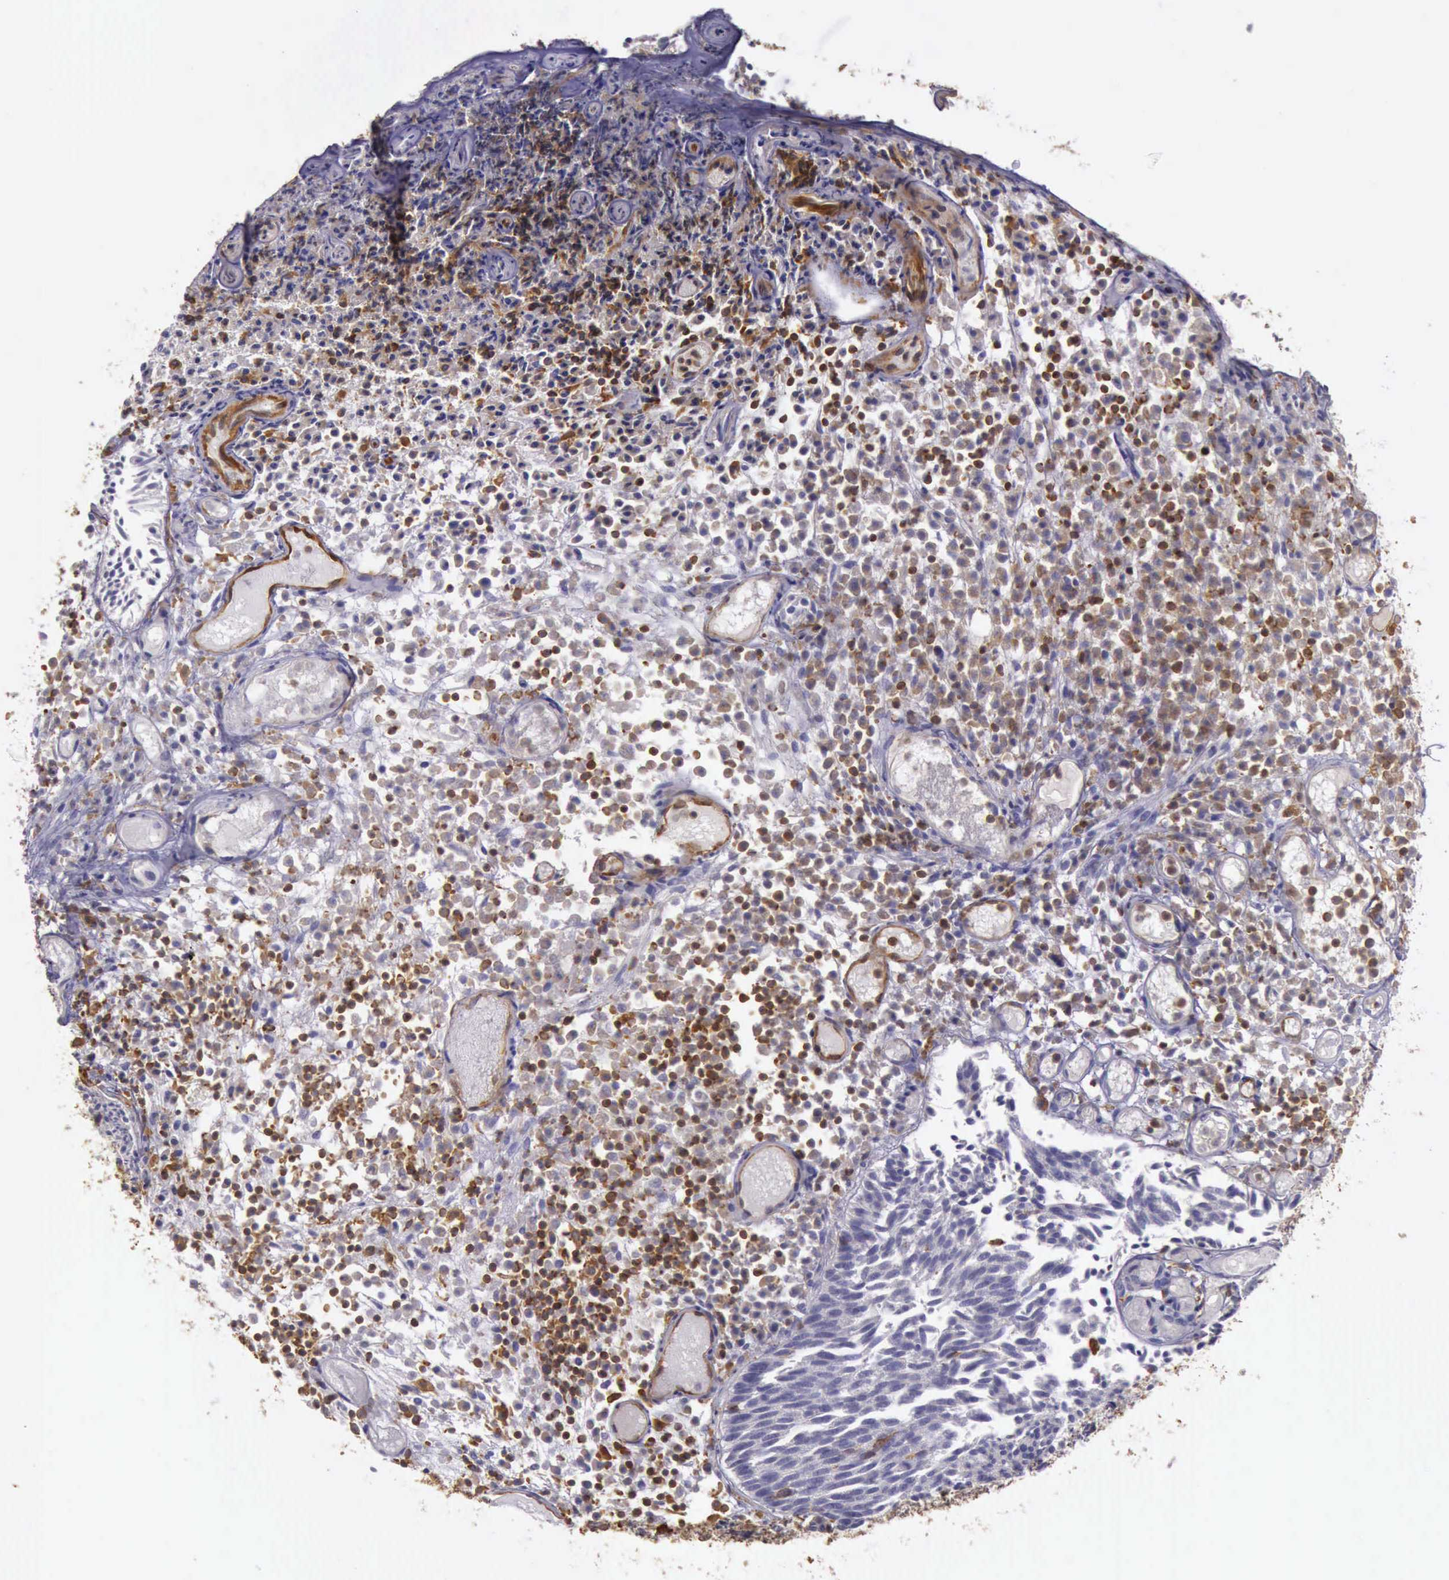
{"staining": {"intensity": "negative", "quantity": "none", "location": "none"}, "tissue": "urothelial cancer", "cell_type": "Tumor cells", "image_type": "cancer", "snomed": [{"axis": "morphology", "description": "Urothelial carcinoma, Low grade"}, {"axis": "topography", "description": "Urinary bladder"}], "caption": "Immunohistochemistry (IHC) of urothelial carcinoma (low-grade) demonstrates no positivity in tumor cells. (DAB immunohistochemistry (IHC) visualized using brightfield microscopy, high magnification).", "gene": "ARHGAP4", "patient": {"sex": "male", "age": 85}}